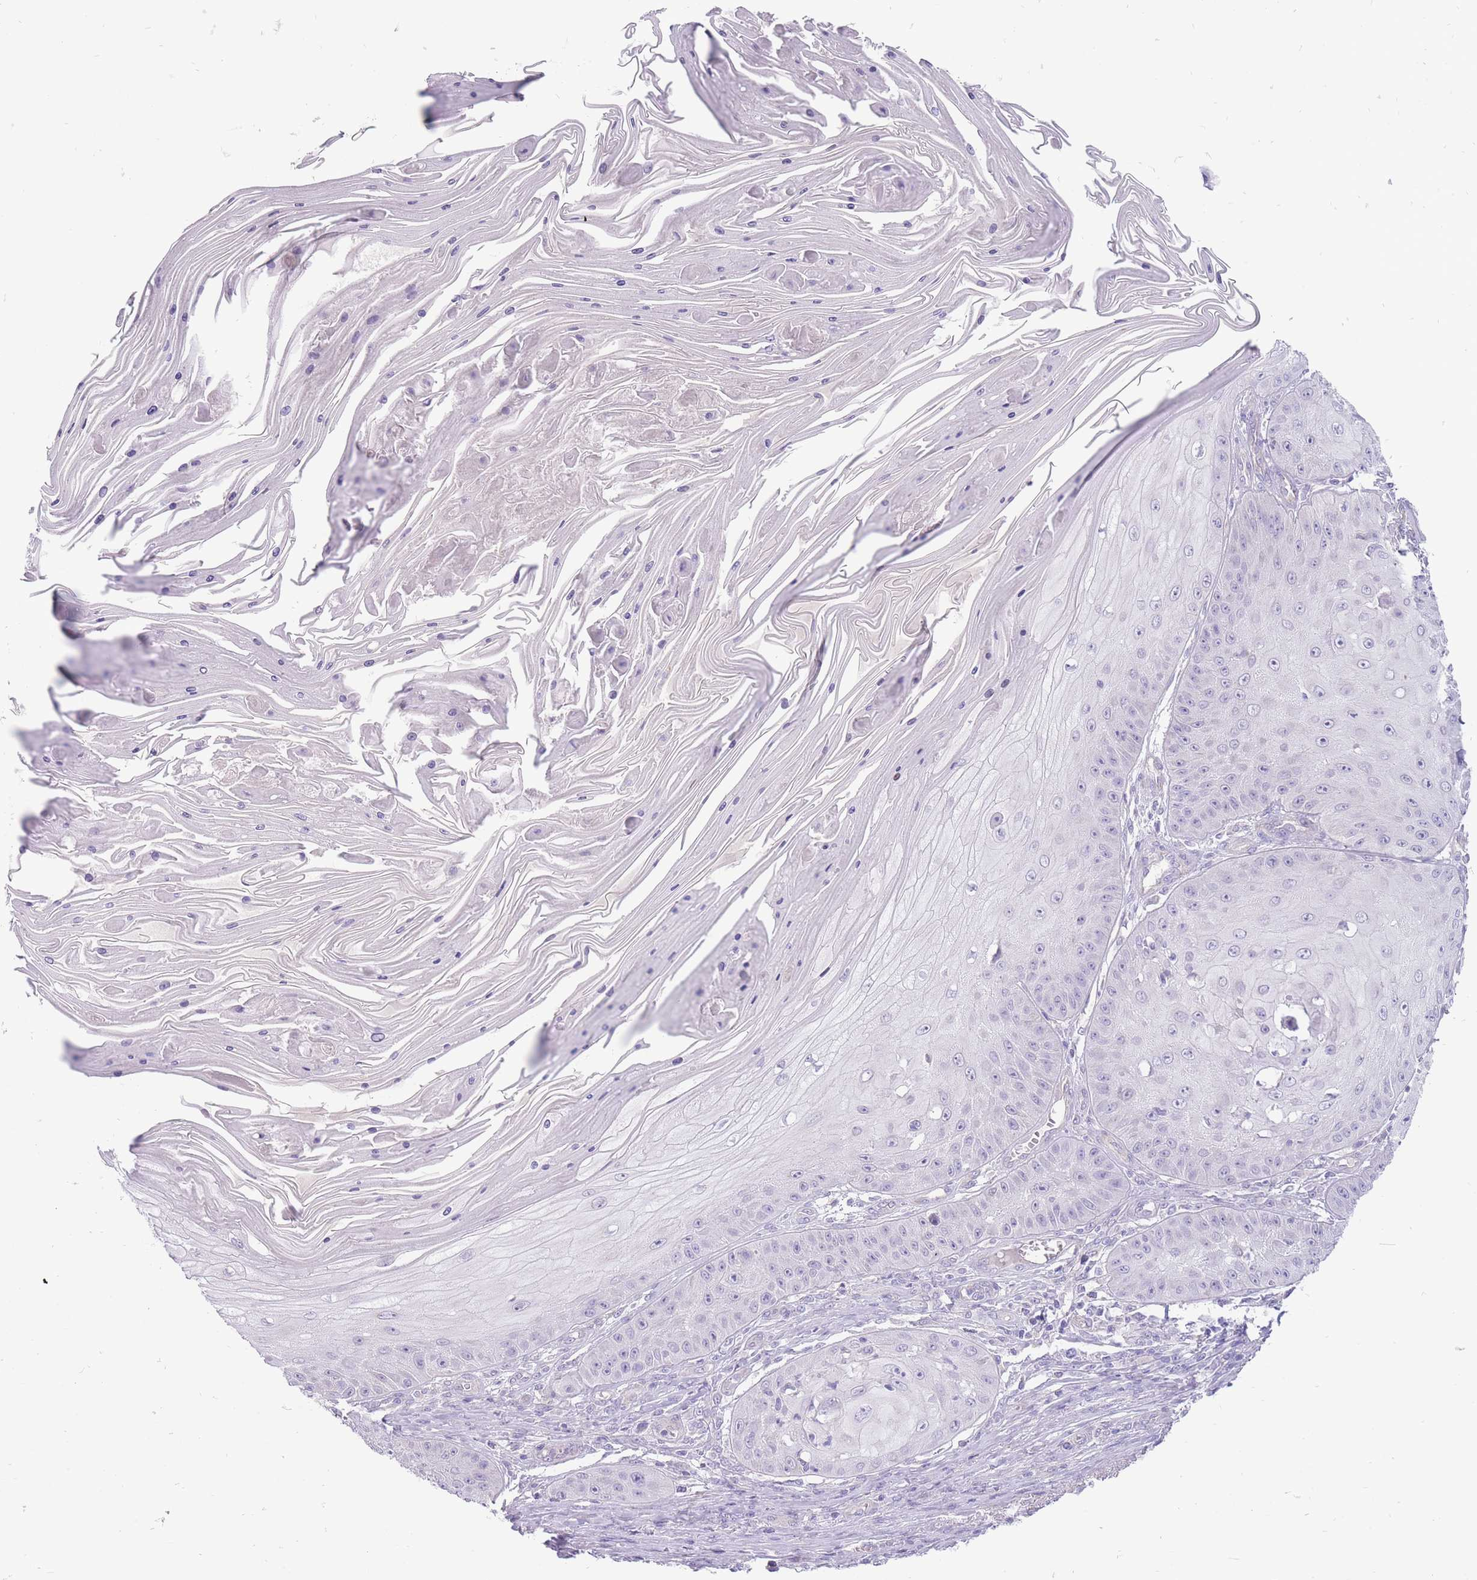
{"staining": {"intensity": "negative", "quantity": "none", "location": "none"}, "tissue": "skin cancer", "cell_type": "Tumor cells", "image_type": "cancer", "snomed": [{"axis": "morphology", "description": "Squamous cell carcinoma, NOS"}, {"axis": "topography", "description": "Skin"}], "caption": "This is an immunohistochemistry (IHC) histopathology image of human squamous cell carcinoma (skin). There is no expression in tumor cells.", "gene": "ERICH4", "patient": {"sex": "male", "age": 70}}